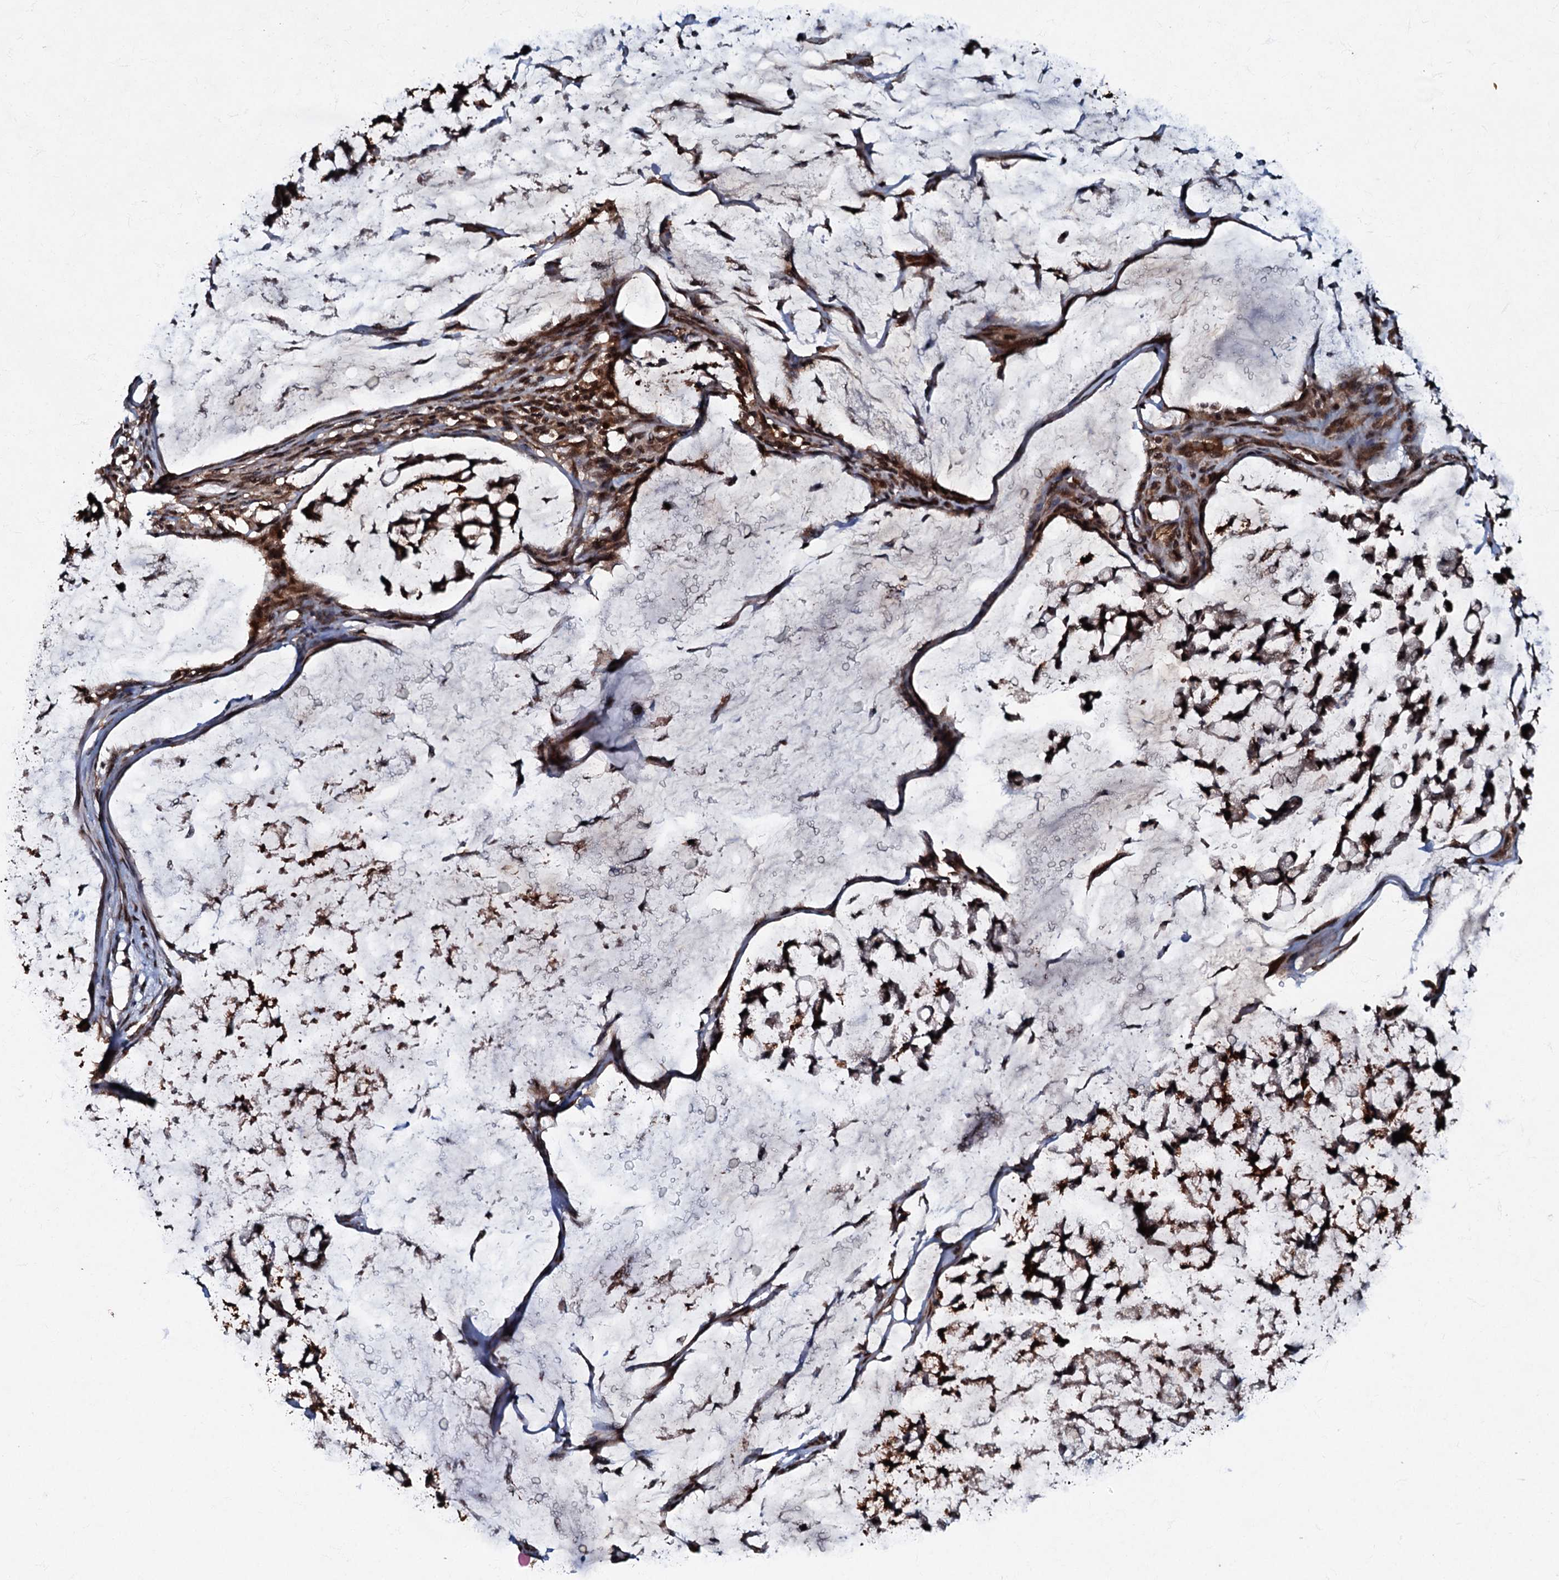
{"staining": {"intensity": "moderate", "quantity": ">75%", "location": "cytoplasmic/membranous,nuclear"}, "tissue": "stomach cancer", "cell_type": "Tumor cells", "image_type": "cancer", "snomed": [{"axis": "morphology", "description": "Adenocarcinoma, NOS"}, {"axis": "topography", "description": "Stomach, lower"}], "caption": "Immunohistochemistry image of neoplastic tissue: stomach adenocarcinoma stained using IHC shows medium levels of moderate protein expression localized specifically in the cytoplasmic/membranous and nuclear of tumor cells, appearing as a cytoplasmic/membranous and nuclear brown color.", "gene": "C18orf32", "patient": {"sex": "male", "age": 67}}